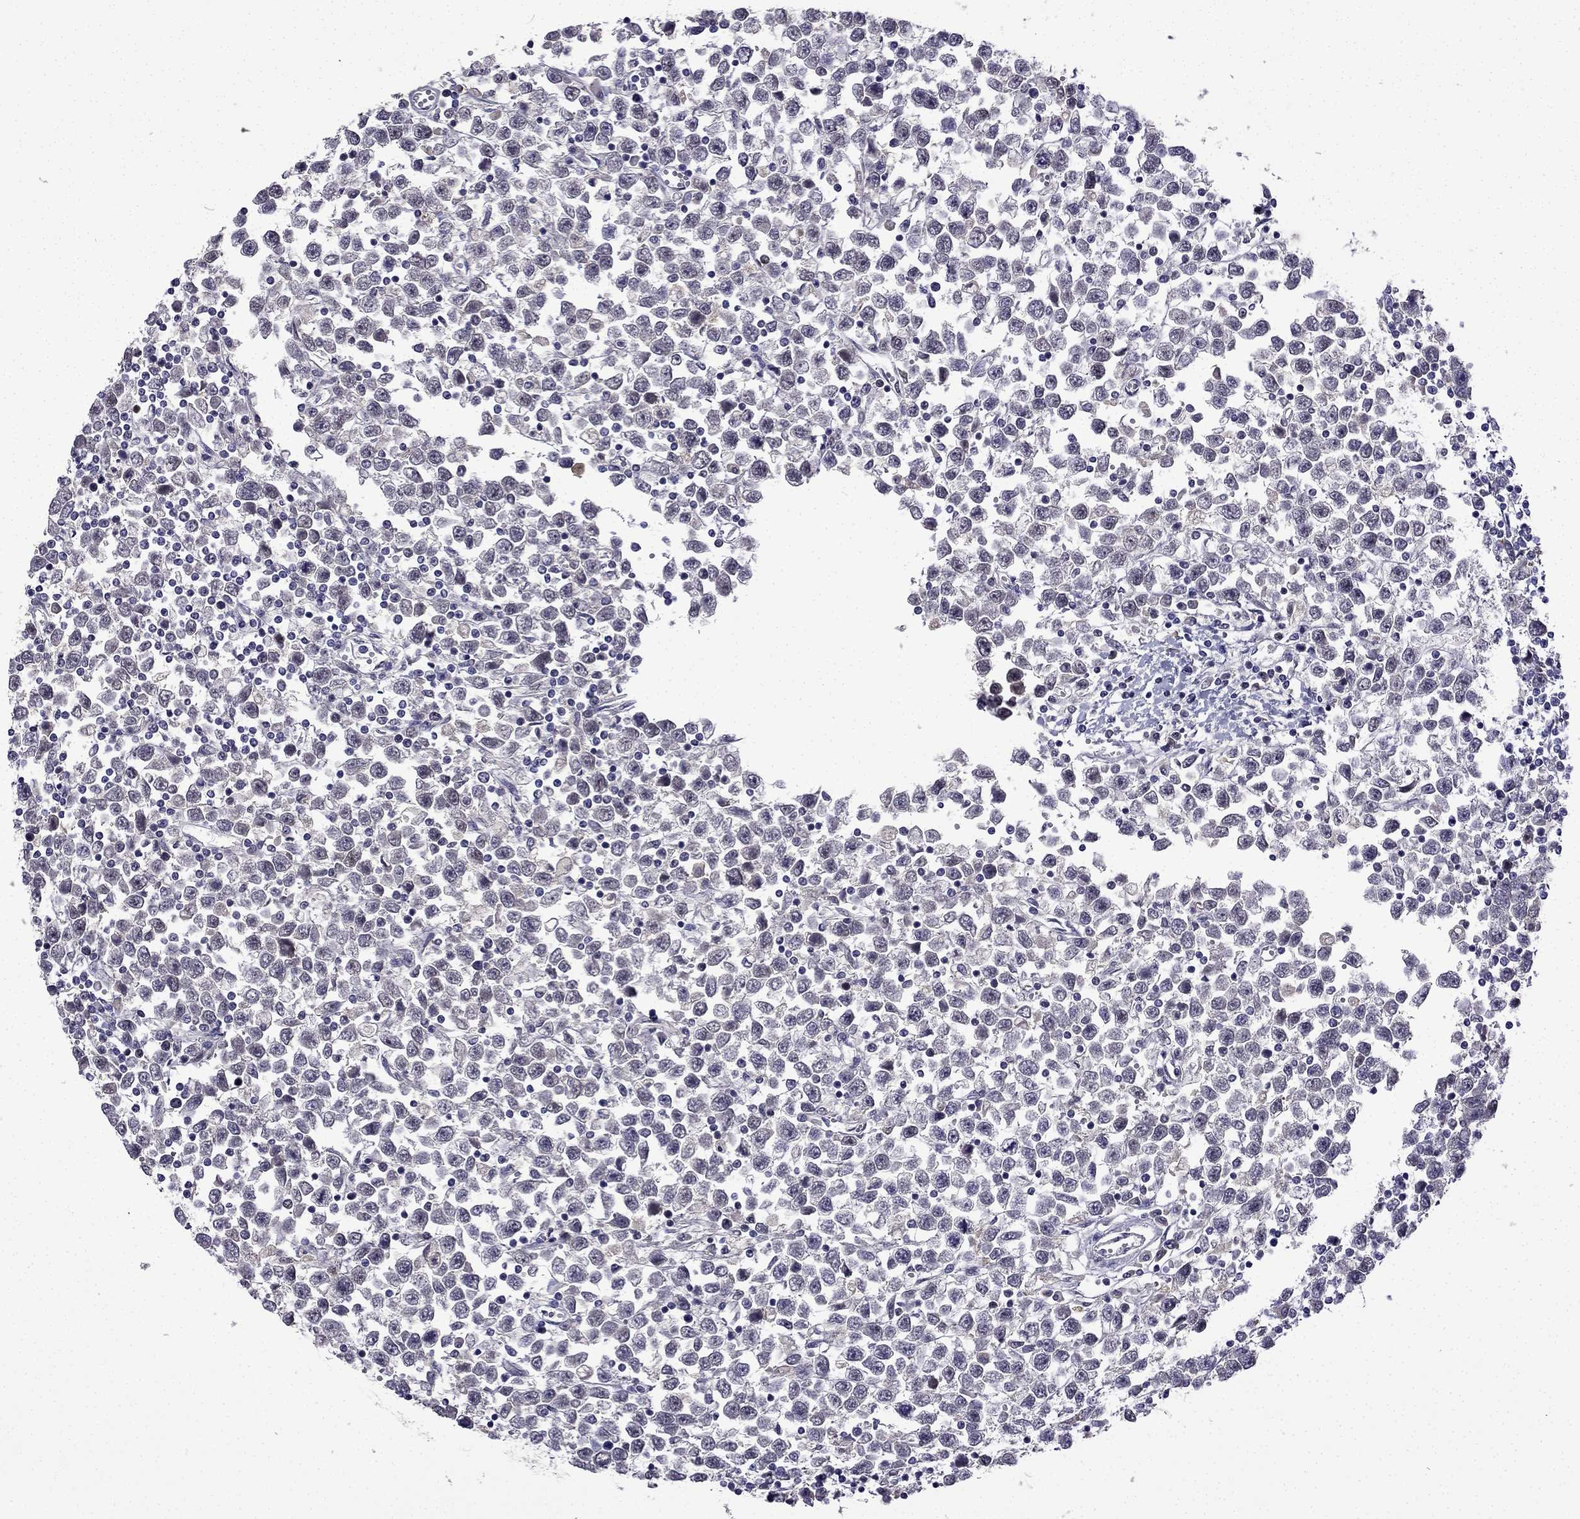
{"staining": {"intensity": "negative", "quantity": "none", "location": "none"}, "tissue": "testis cancer", "cell_type": "Tumor cells", "image_type": "cancer", "snomed": [{"axis": "morphology", "description": "Seminoma, NOS"}, {"axis": "topography", "description": "Testis"}], "caption": "Testis seminoma was stained to show a protein in brown. There is no significant expression in tumor cells. The staining was performed using DAB to visualize the protein expression in brown, while the nuclei were stained in blue with hematoxylin (Magnification: 20x).", "gene": "UHRF1", "patient": {"sex": "male", "age": 34}}